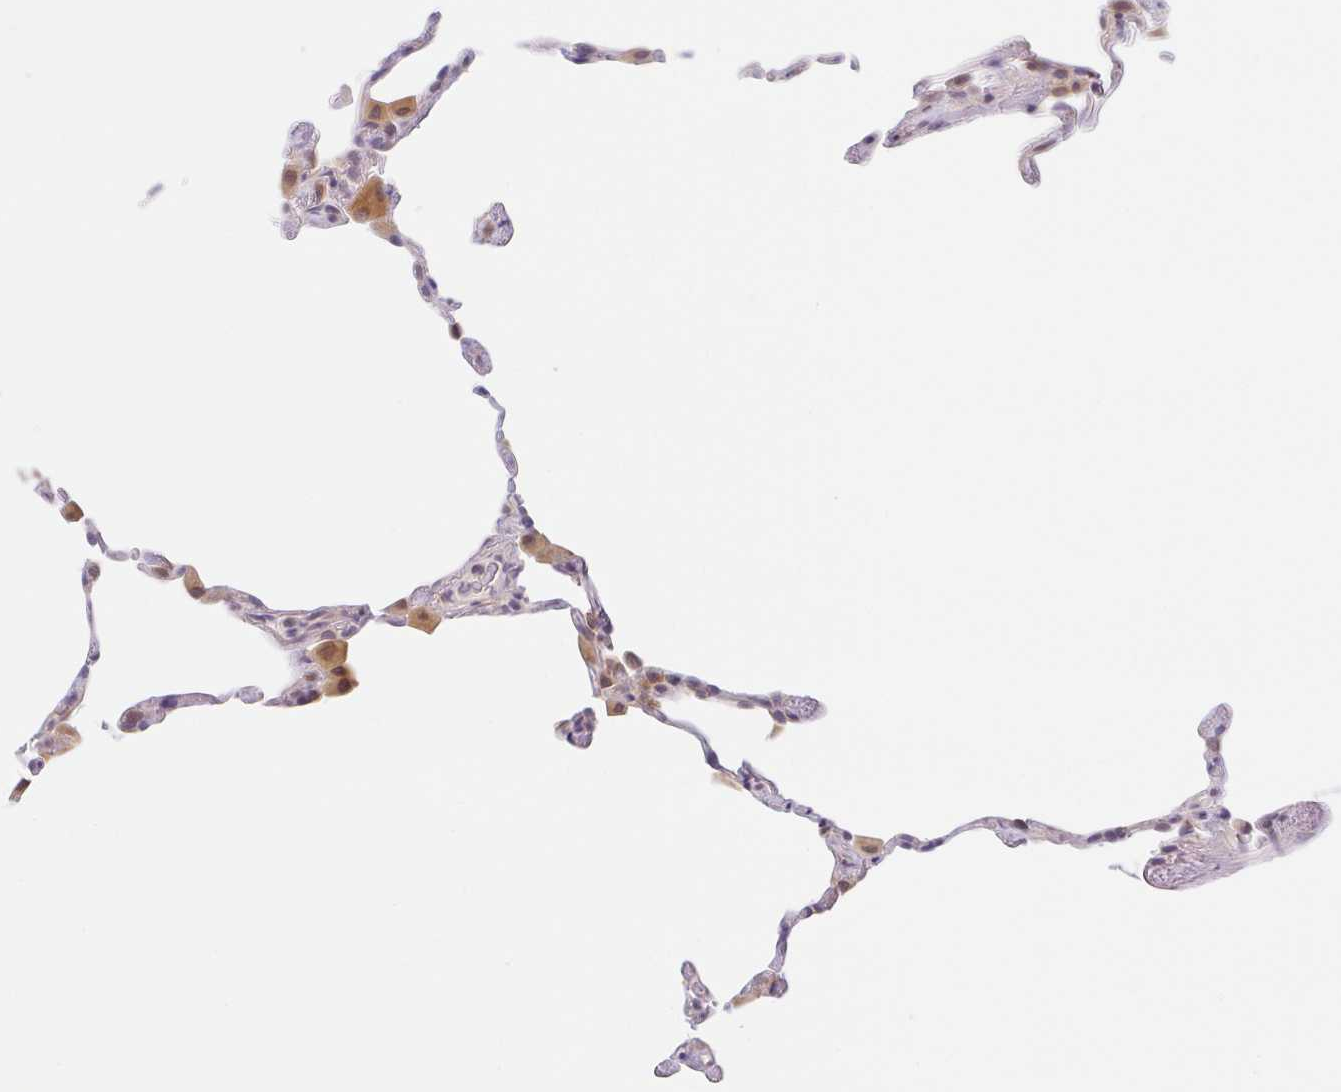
{"staining": {"intensity": "moderate", "quantity": "<25%", "location": "cytoplasmic/membranous"}, "tissue": "lung", "cell_type": "Alveolar cells", "image_type": "normal", "snomed": [{"axis": "morphology", "description": "Normal tissue, NOS"}, {"axis": "topography", "description": "Lung"}], "caption": "This photomicrograph demonstrates IHC staining of normal lung, with low moderate cytoplasmic/membranous positivity in approximately <25% of alveolar cells.", "gene": "TMEM86A", "patient": {"sex": "female", "age": 57}}